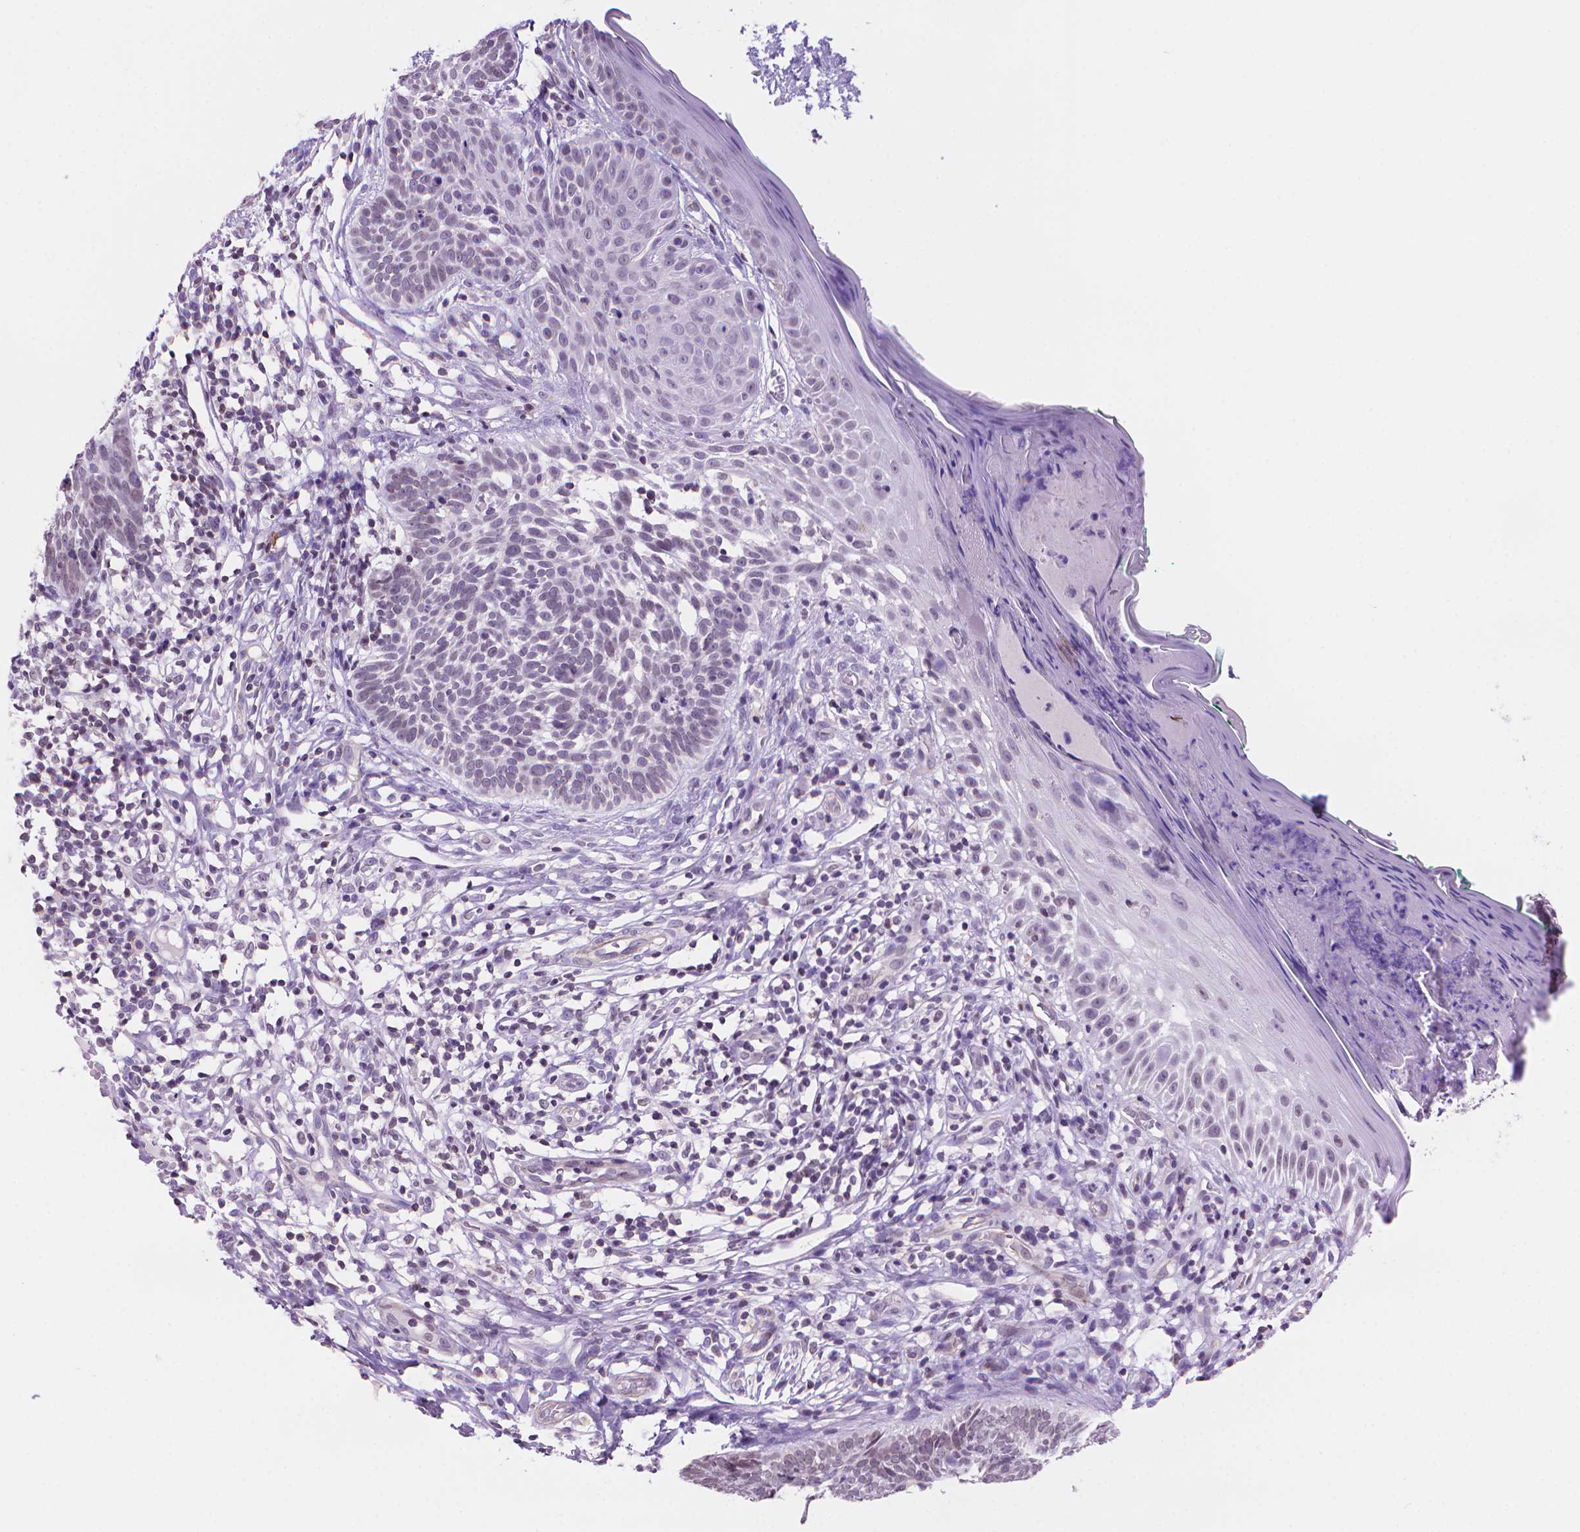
{"staining": {"intensity": "negative", "quantity": "none", "location": "none"}, "tissue": "skin cancer", "cell_type": "Tumor cells", "image_type": "cancer", "snomed": [{"axis": "morphology", "description": "Basal cell carcinoma"}, {"axis": "topography", "description": "Skin"}], "caption": "Immunohistochemical staining of skin cancer displays no significant staining in tumor cells. (Immunohistochemistry (ihc), brightfield microscopy, high magnification).", "gene": "TMEM184A", "patient": {"sex": "male", "age": 85}}